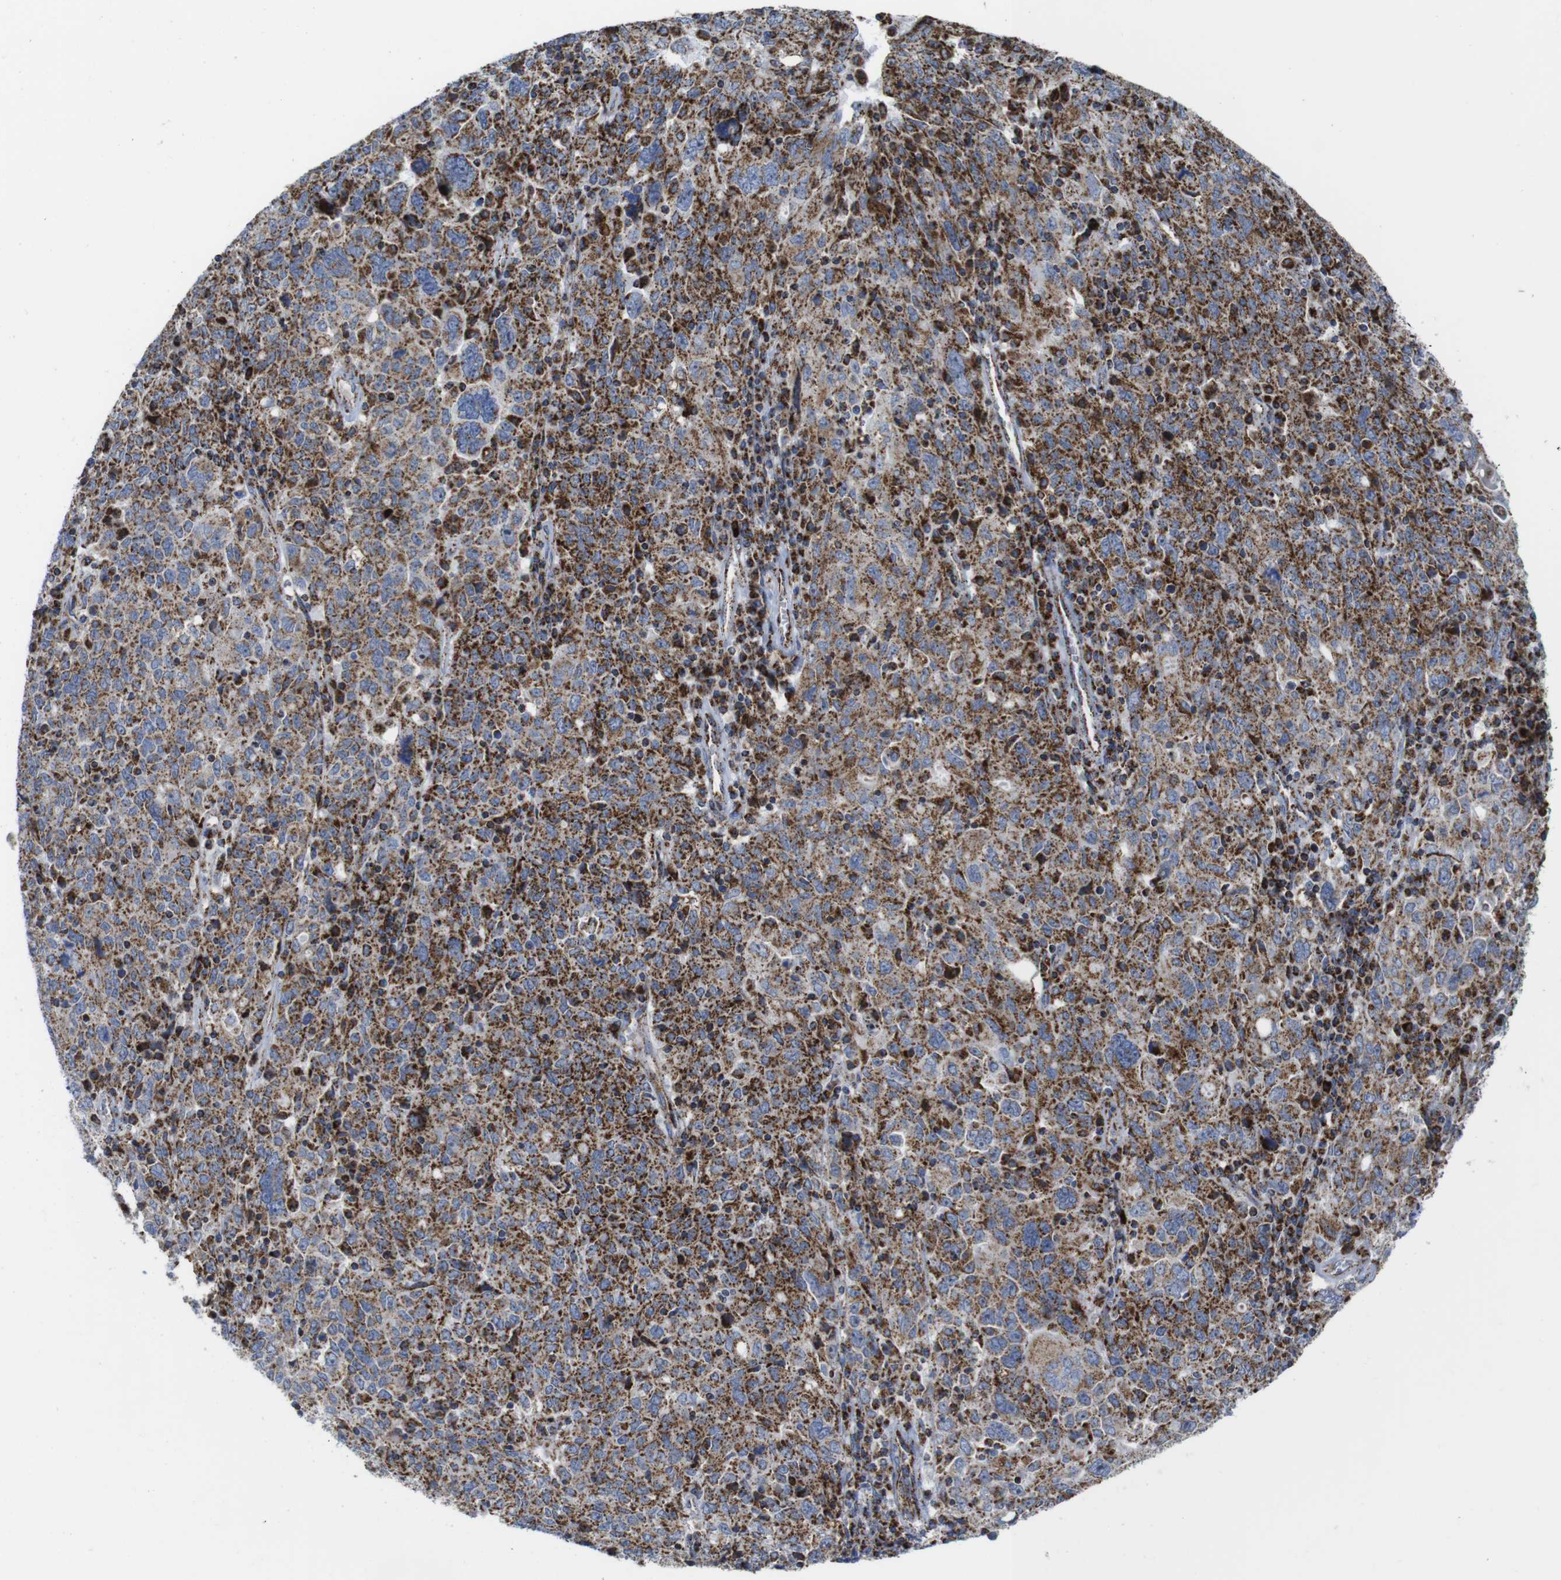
{"staining": {"intensity": "moderate", "quantity": ">75%", "location": "cytoplasmic/membranous"}, "tissue": "ovarian cancer", "cell_type": "Tumor cells", "image_type": "cancer", "snomed": [{"axis": "morphology", "description": "Carcinoma, endometroid"}, {"axis": "topography", "description": "Ovary"}], "caption": "Approximately >75% of tumor cells in ovarian cancer reveal moderate cytoplasmic/membranous protein expression as visualized by brown immunohistochemical staining.", "gene": "TMEM192", "patient": {"sex": "female", "age": 62}}